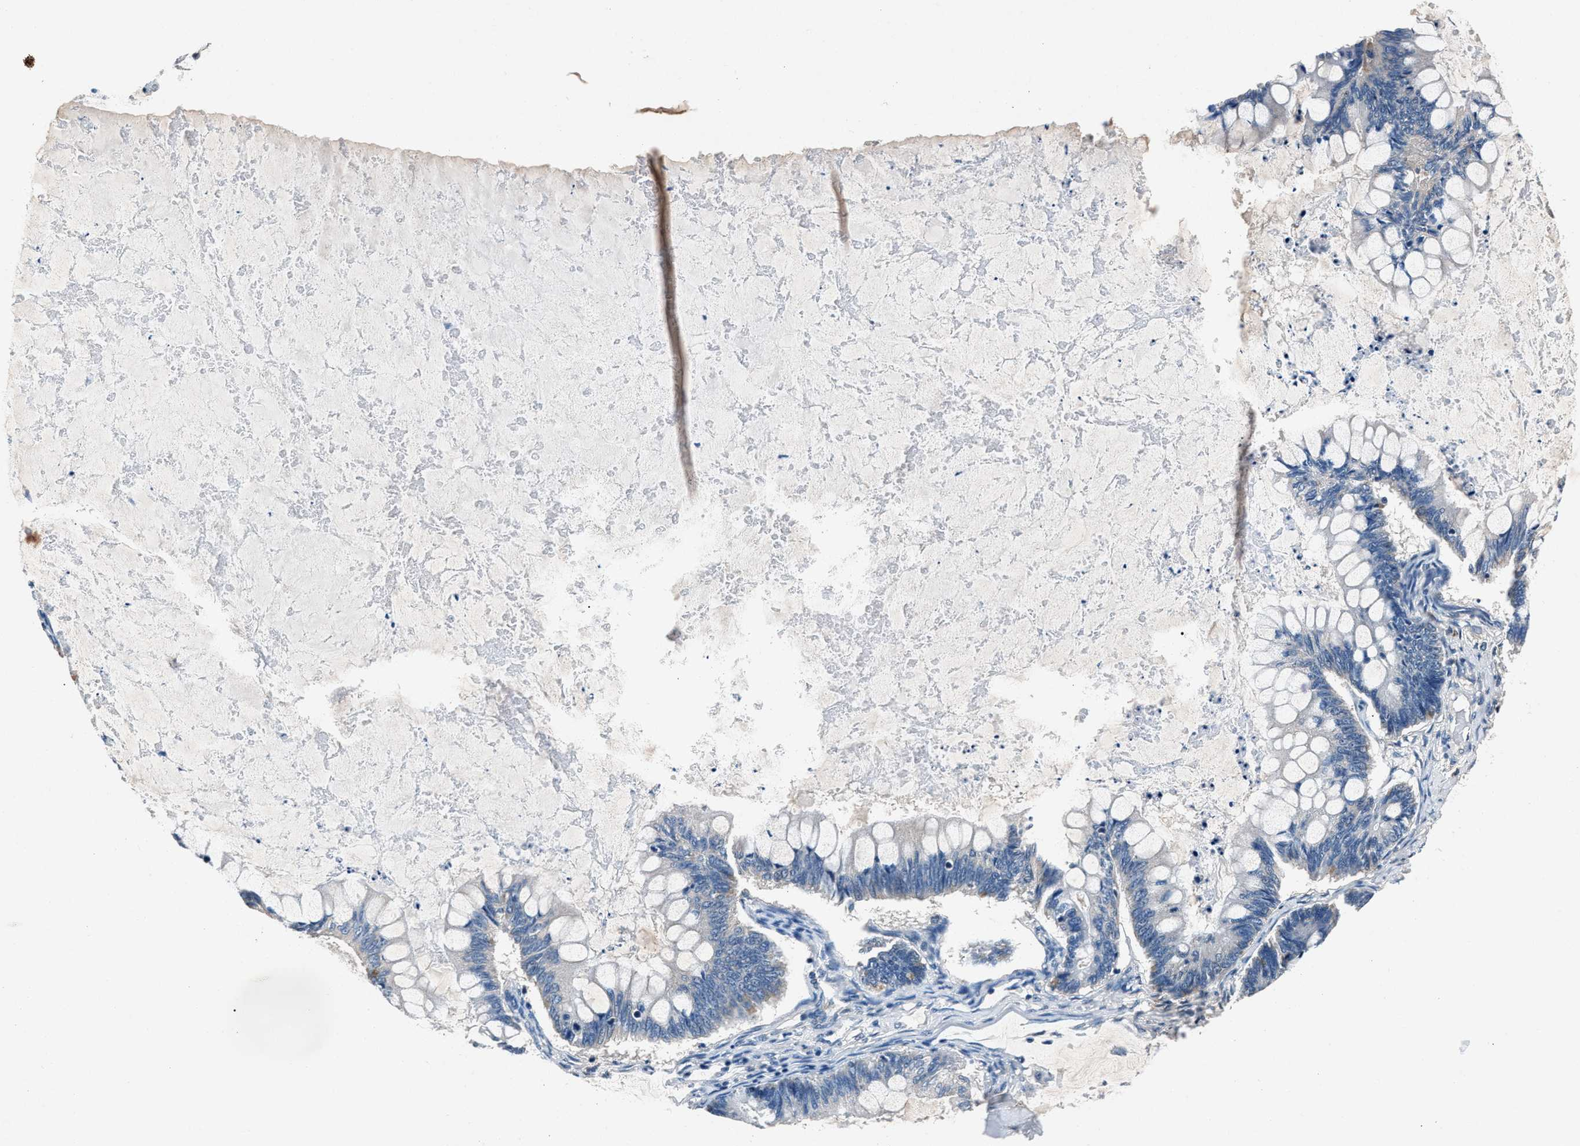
{"staining": {"intensity": "negative", "quantity": "none", "location": "none"}, "tissue": "ovarian cancer", "cell_type": "Tumor cells", "image_type": "cancer", "snomed": [{"axis": "morphology", "description": "Cystadenocarcinoma, mucinous, NOS"}, {"axis": "topography", "description": "Ovary"}], "caption": "High power microscopy micrograph of an IHC micrograph of ovarian cancer, revealing no significant expression in tumor cells.", "gene": "DENND6B", "patient": {"sex": "female", "age": 61}}